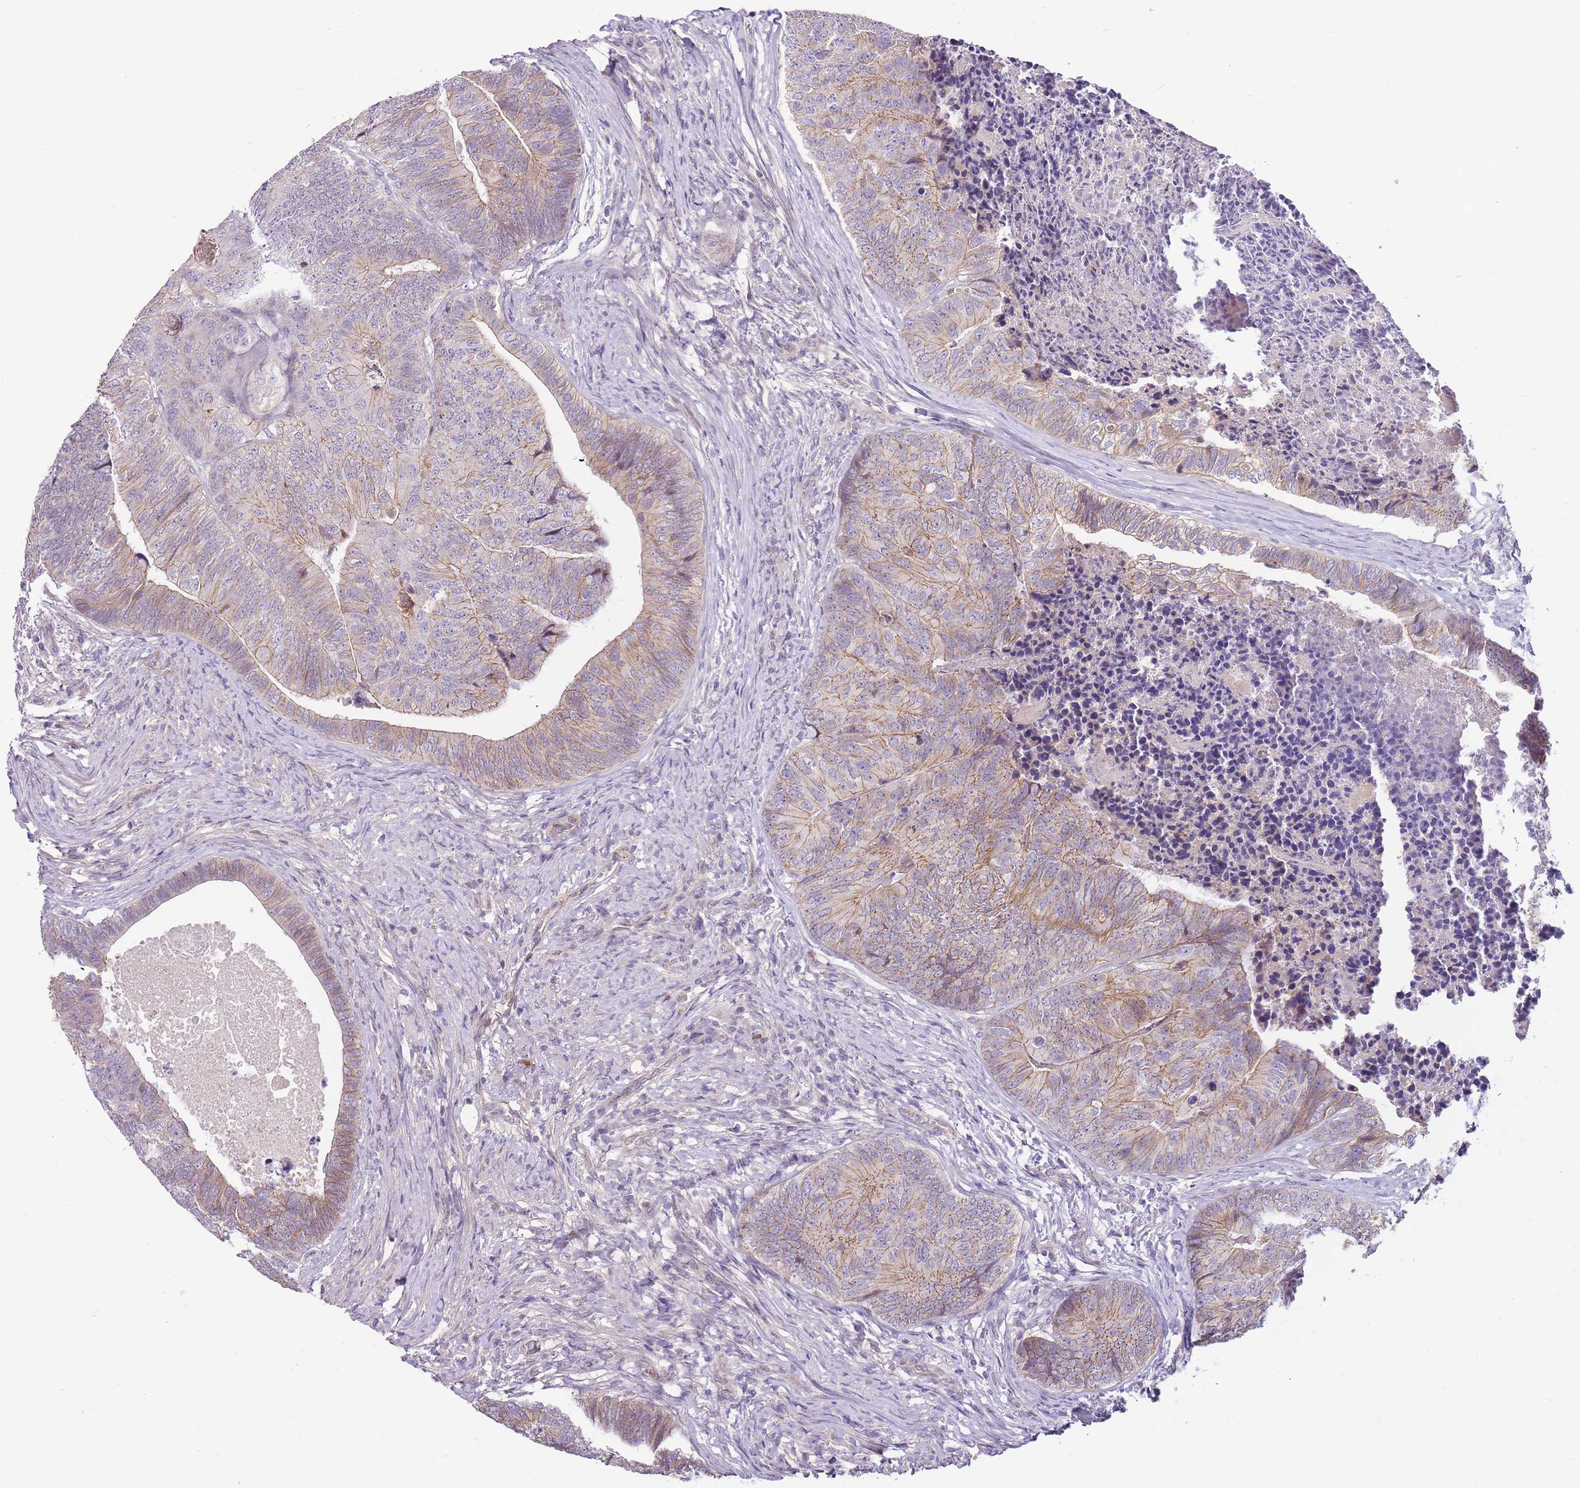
{"staining": {"intensity": "weak", "quantity": "25%-75%", "location": "cytoplasmic/membranous"}, "tissue": "colorectal cancer", "cell_type": "Tumor cells", "image_type": "cancer", "snomed": [{"axis": "morphology", "description": "Adenocarcinoma, NOS"}, {"axis": "topography", "description": "Colon"}], "caption": "Approximately 25%-75% of tumor cells in colorectal adenocarcinoma display weak cytoplasmic/membranous protein positivity as visualized by brown immunohistochemical staining.", "gene": "CLBA1", "patient": {"sex": "female", "age": 67}}